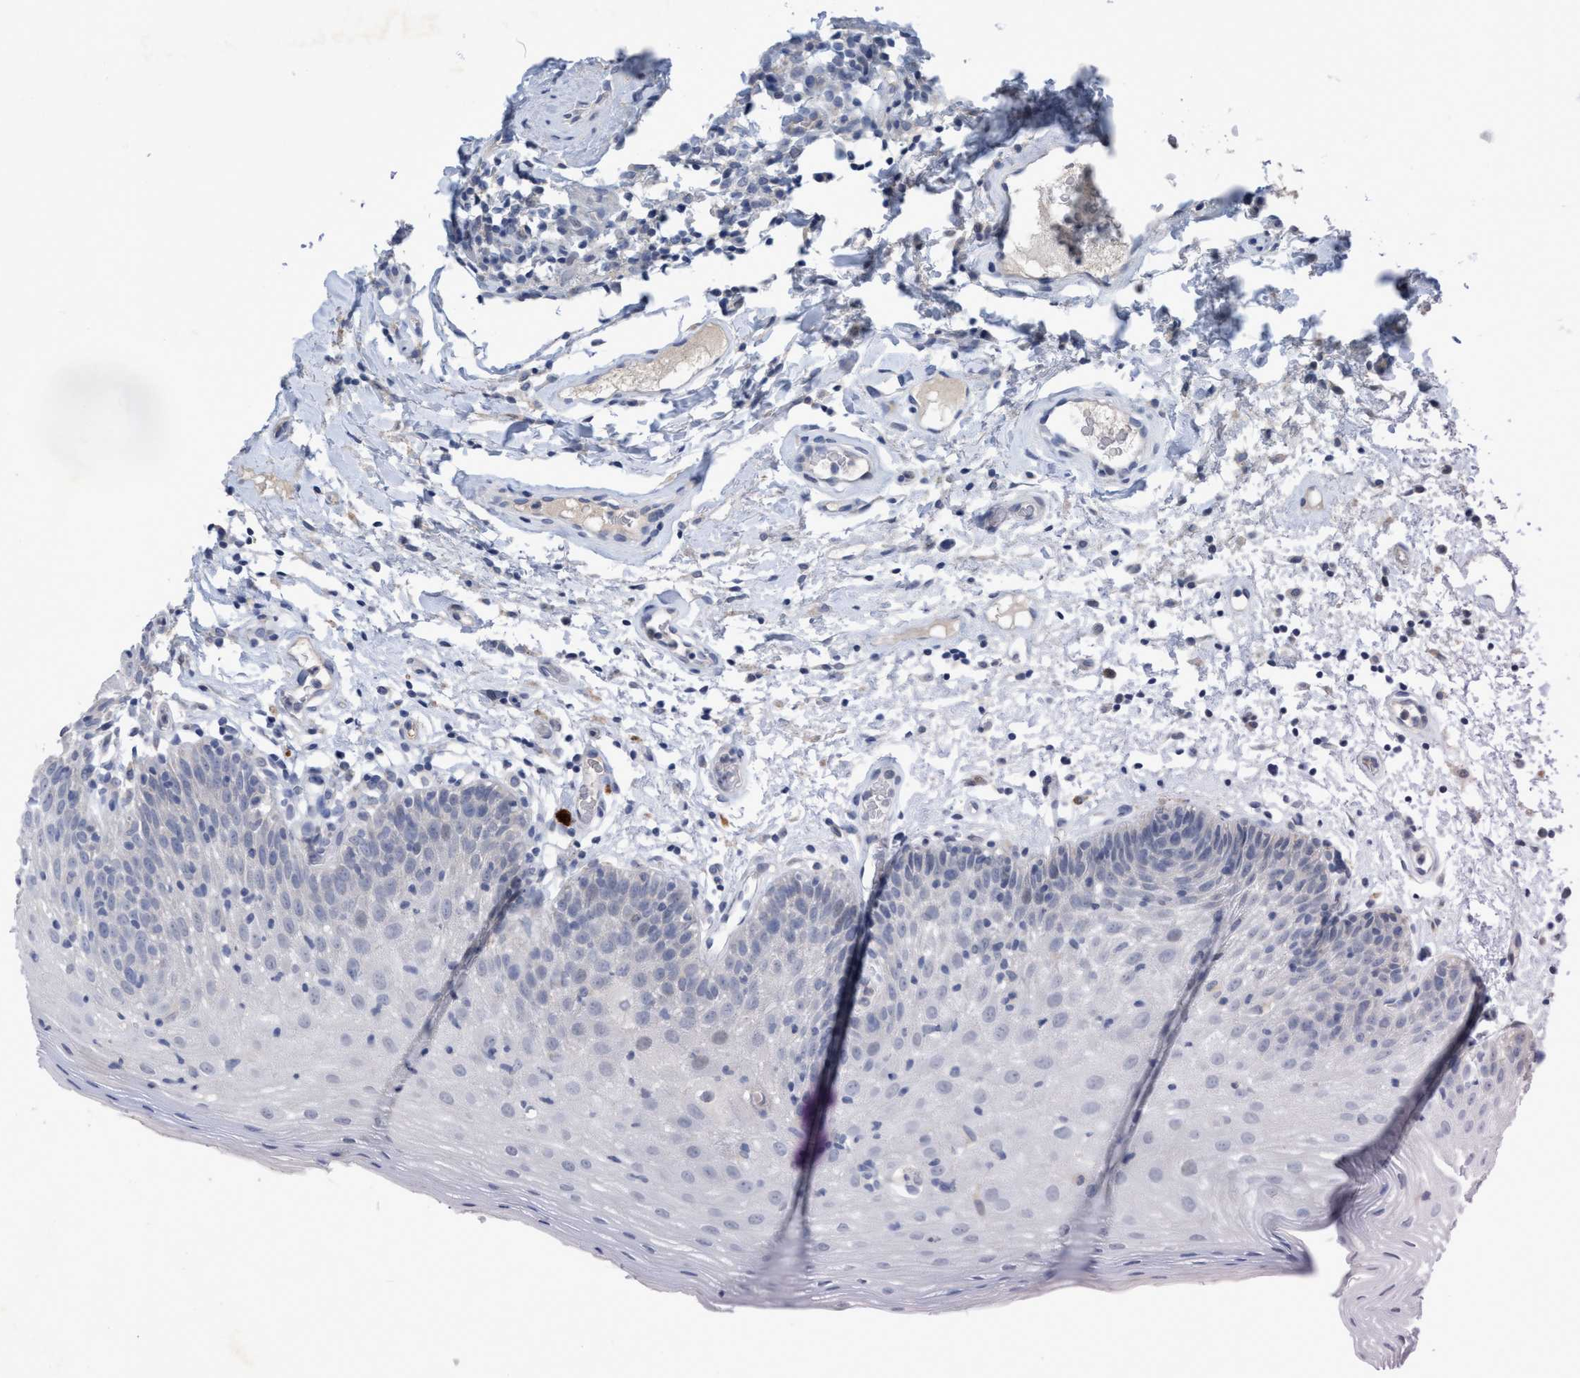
{"staining": {"intensity": "negative", "quantity": "none", "location": "none"}, "tissue": "oral mucosa", "cell_type": "Squamous epithelial cells", "image_type": "normal", "snomed": [{"axis": "morphology", "description": "Normal tissue, NOS"}, {"axis": "morphology", "description": "Squamous cell carcinoma, NOS"}, {"axis": "topography", "description": "Skeletal muscle"}, {"axis": "topography", "description": "Oral tissue"}, {"axis": "topography", "description": "Head-Neck"}], "caption": "This is a image of immunohistochemistry staining of normal oral mucosa, which shows no expression in squamous epithelial cells.", "gene": "RNF208", "patient": {"sex": "male", "age": 71}}